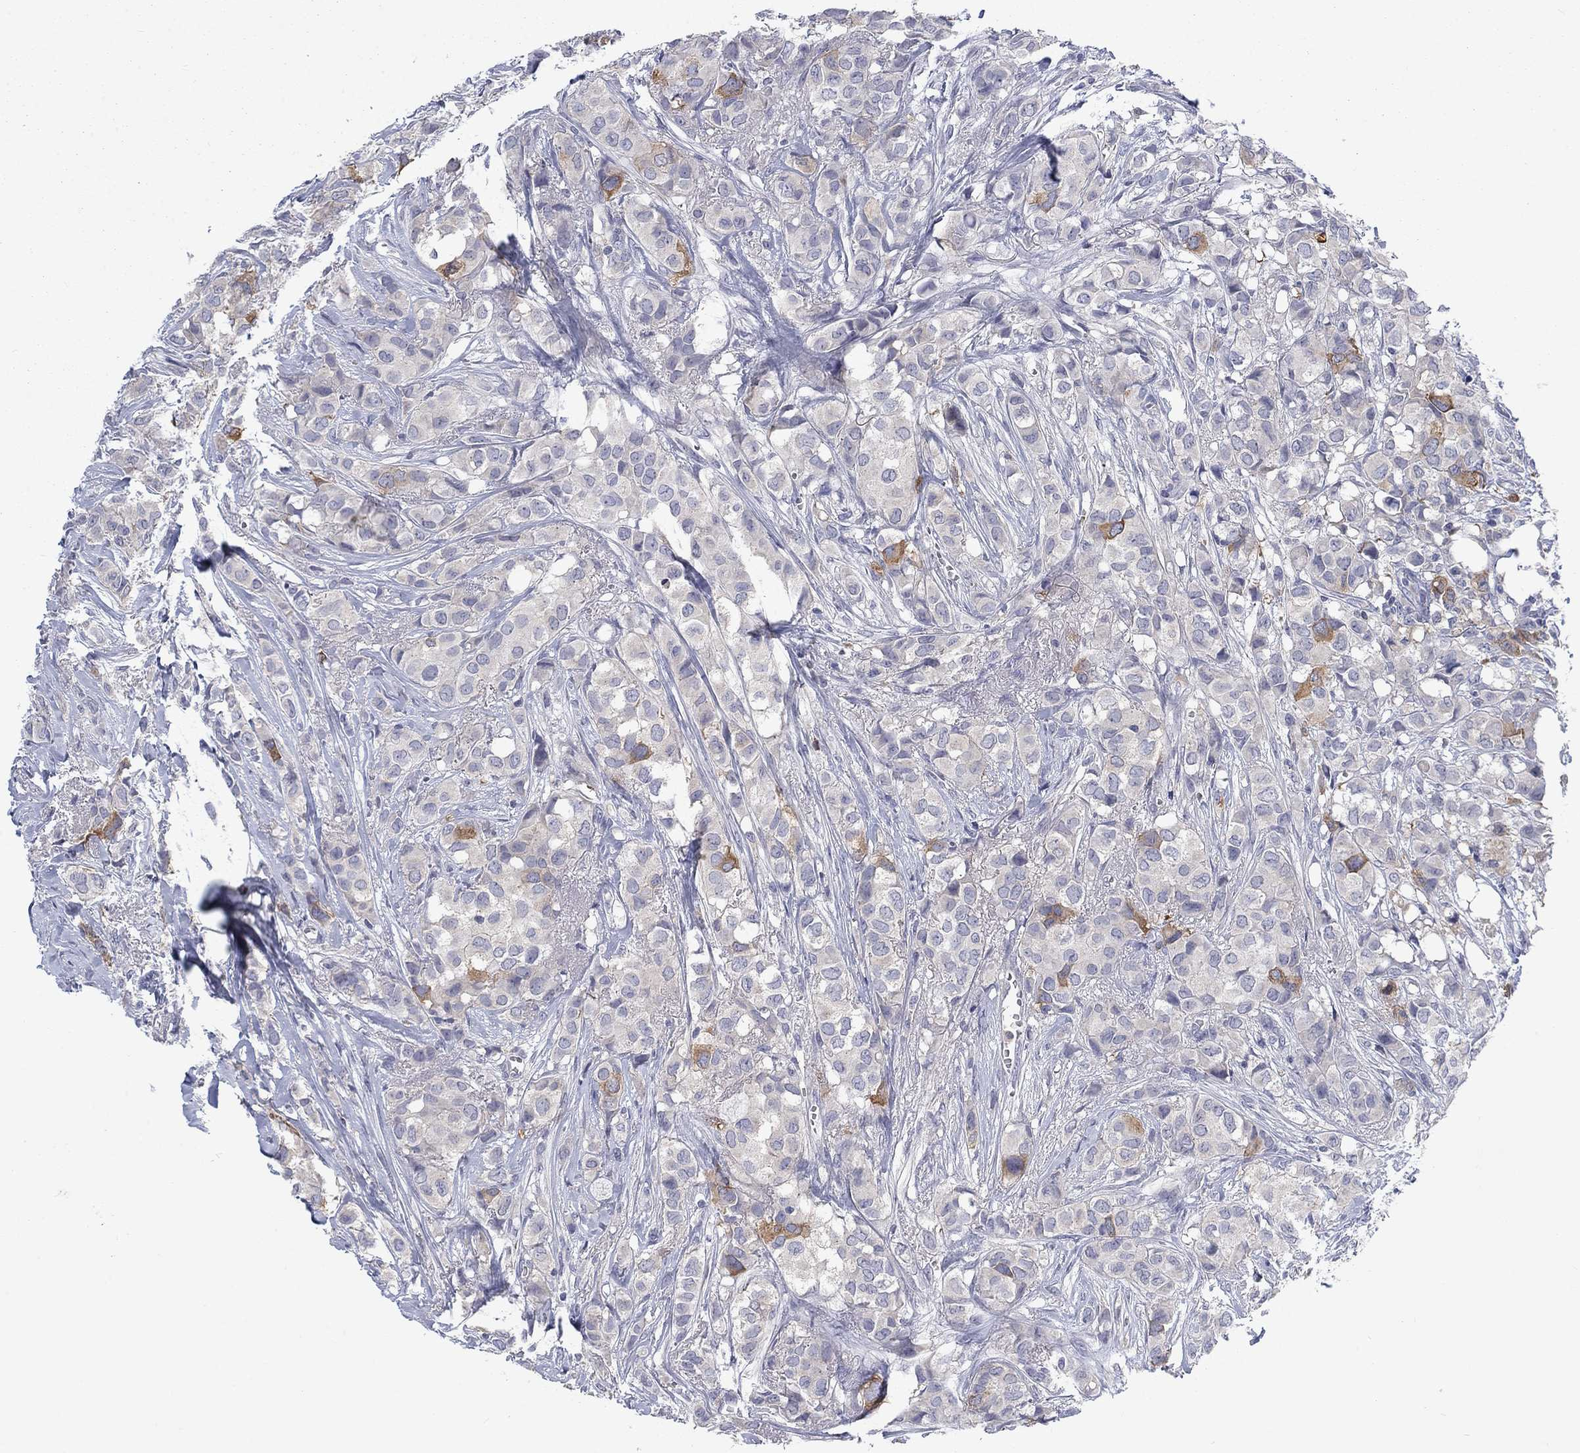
{"staining": {"intensity": "moderate", "quantity": "<25%", "location": "cytoplasmic/membranous"}, "tissue": "breast cancer", "cell_type": "Tumor cells", "image_type": "cancer", "snomed": [{"axis": "morphology", "description": "Duct carcinoma"}, {"axis": "topography", "description": "Breast"}], "caption": "Tumor cells demonstrate moderate cytoplasmic/membranous expression in about <25% of cells in invasive ductal carcinoma (breast).", "gene": "KIF15", "patient": {"sex": "female", "age": 85}}